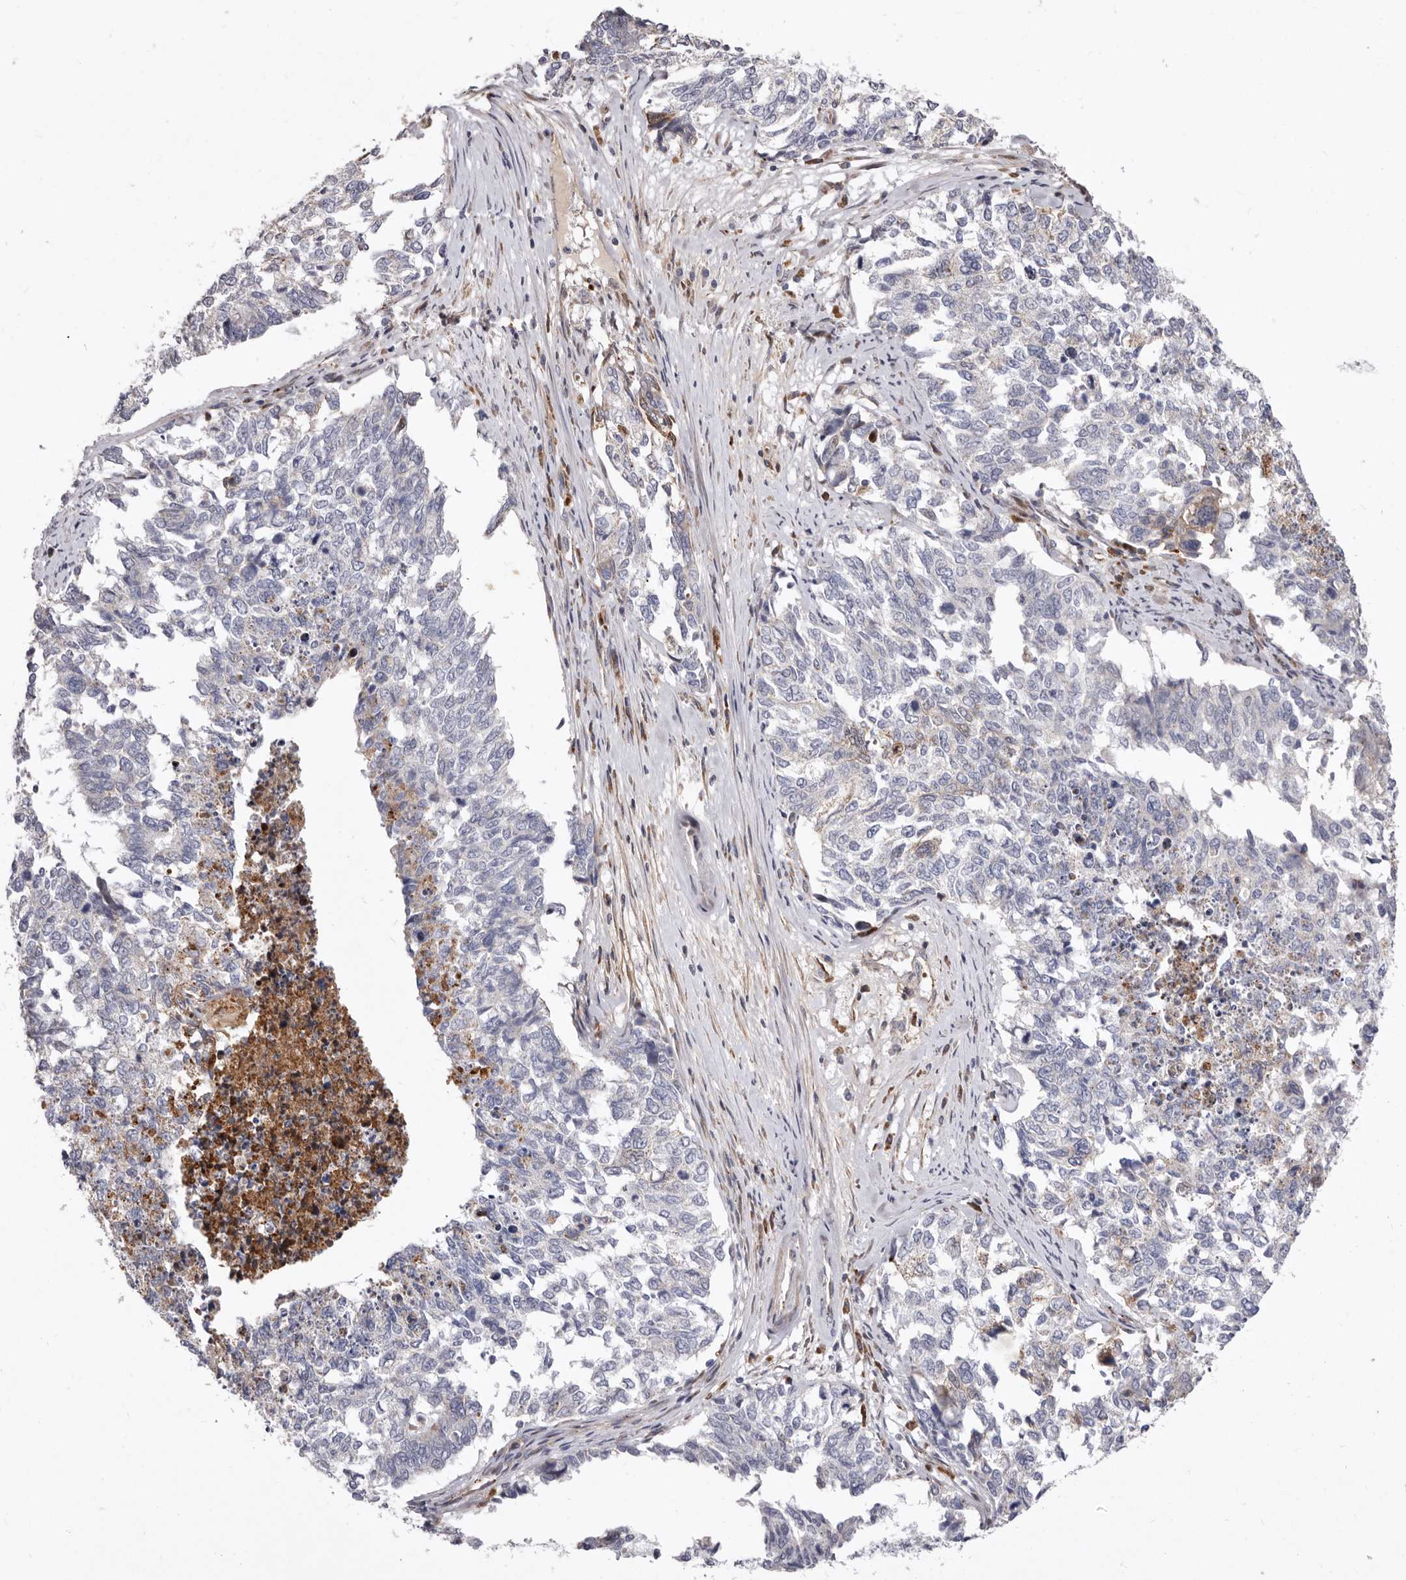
{"staining": {"intensity": "negative", "quantity": "none", "location": "none"}, "tissue": "cervical cancer", "cell_type": "Tumor cells", "image_type": "cancer", "snomed": [{"axis": "morphology", "description": "Squamous cell carcinoma, NOS"}, {"axis": "topography", "description": "Cervix"}], "caption": "Cervical cancer was stained to show a protein in brown. There is no significant expression in tumor cells.", "gene": "NUBPL", "patient": {"sex": "female", "age": 63}}